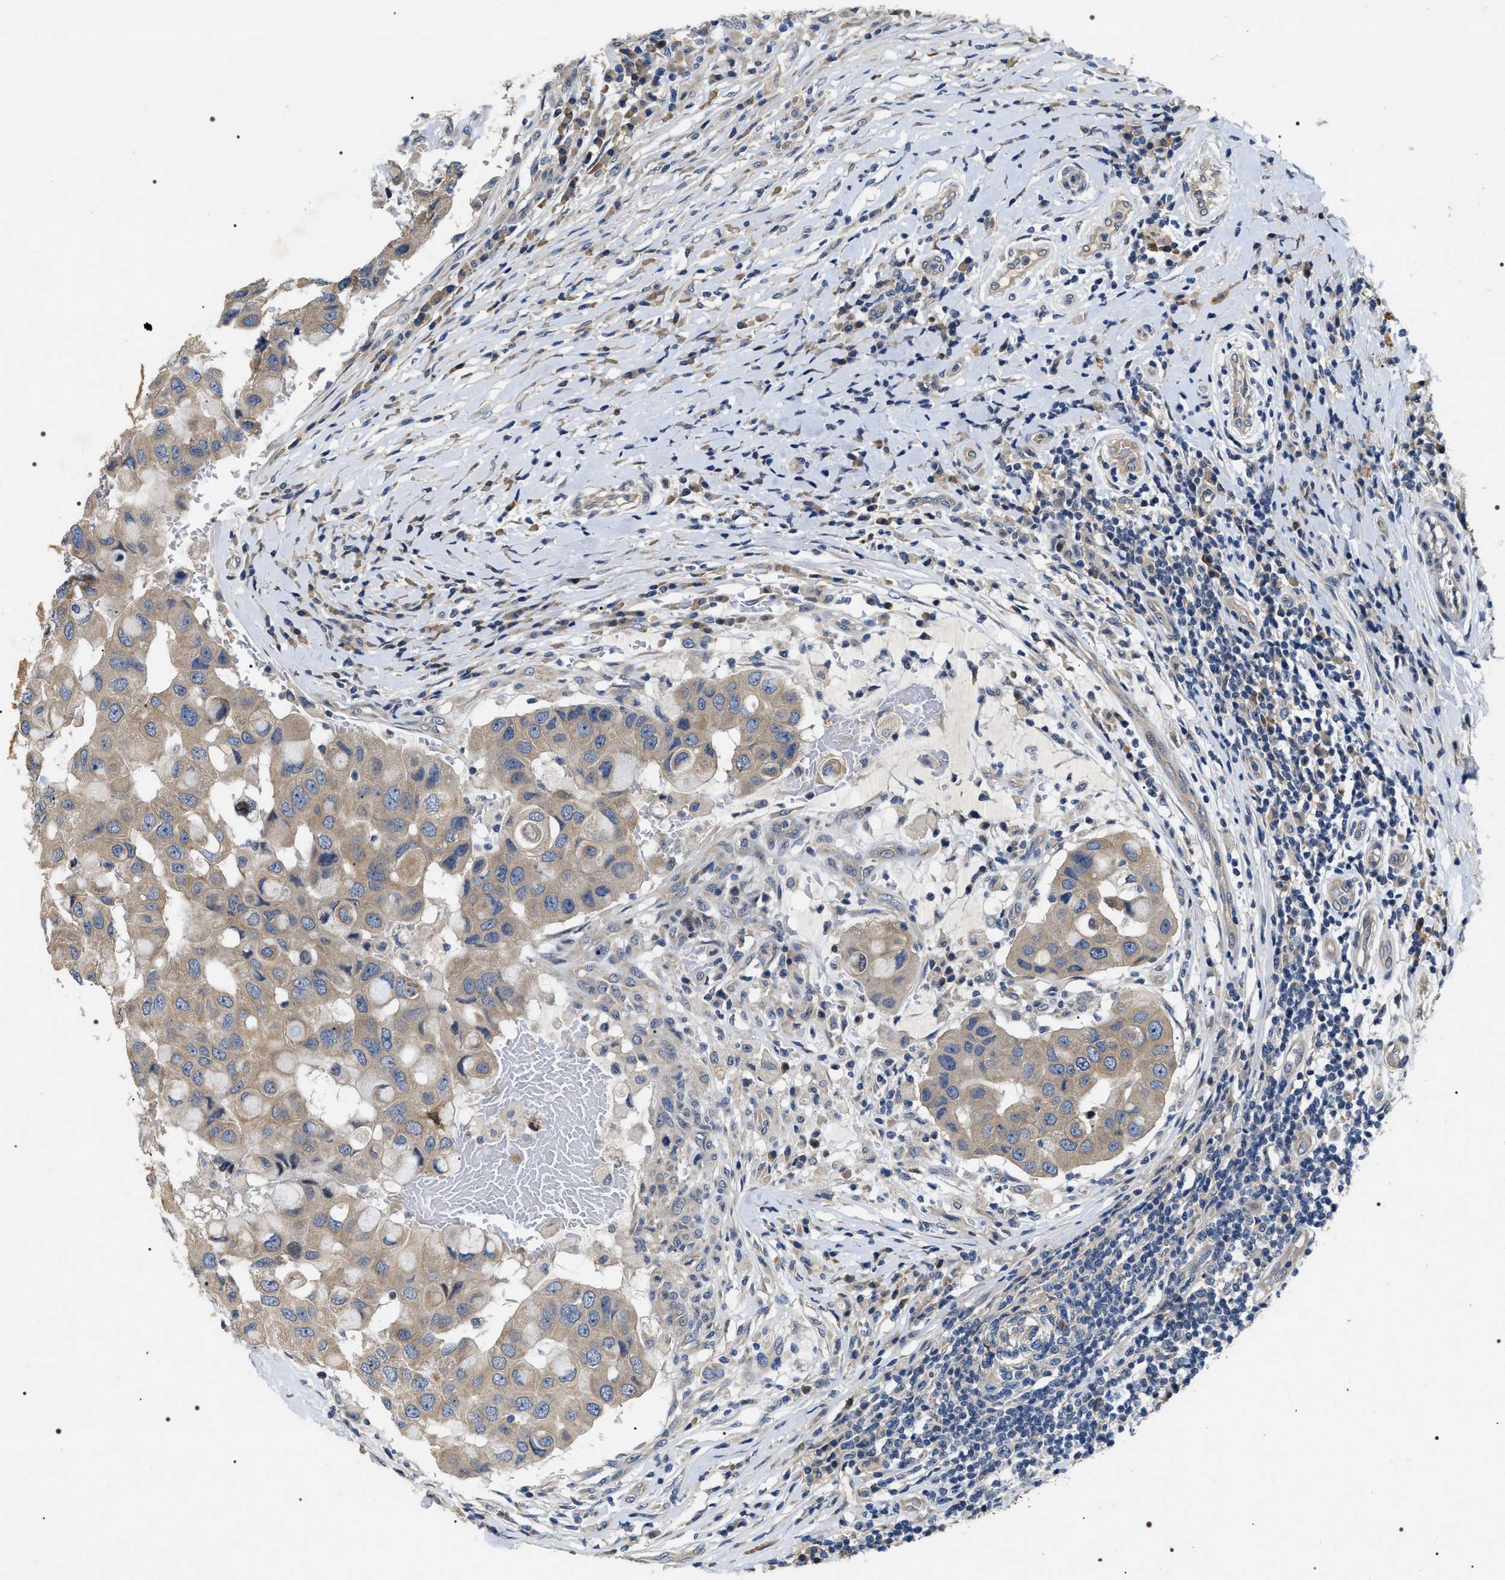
{"staining": {"intensity": "weak", "quantity": ">75%", "location": "cytoplasmic/membranous"}, "tissue": "breast cancer", "cell_type": "Tumor cells", "image_type": "cancer", "snomed": [{"axis": "morphology", "description": "Duct carcinoma"}, {"axis": "topography", "description": "Breast"}], "caption": "Immunohistochemical staining of human breast cancer (infiltrating ductal carcinoma) displays low levels of weak cytoplasmic/membranous positivity in approximately >75% of tumor cells.", "gene": "IFT81", "patient": {"sex": "female", "age": 27}}